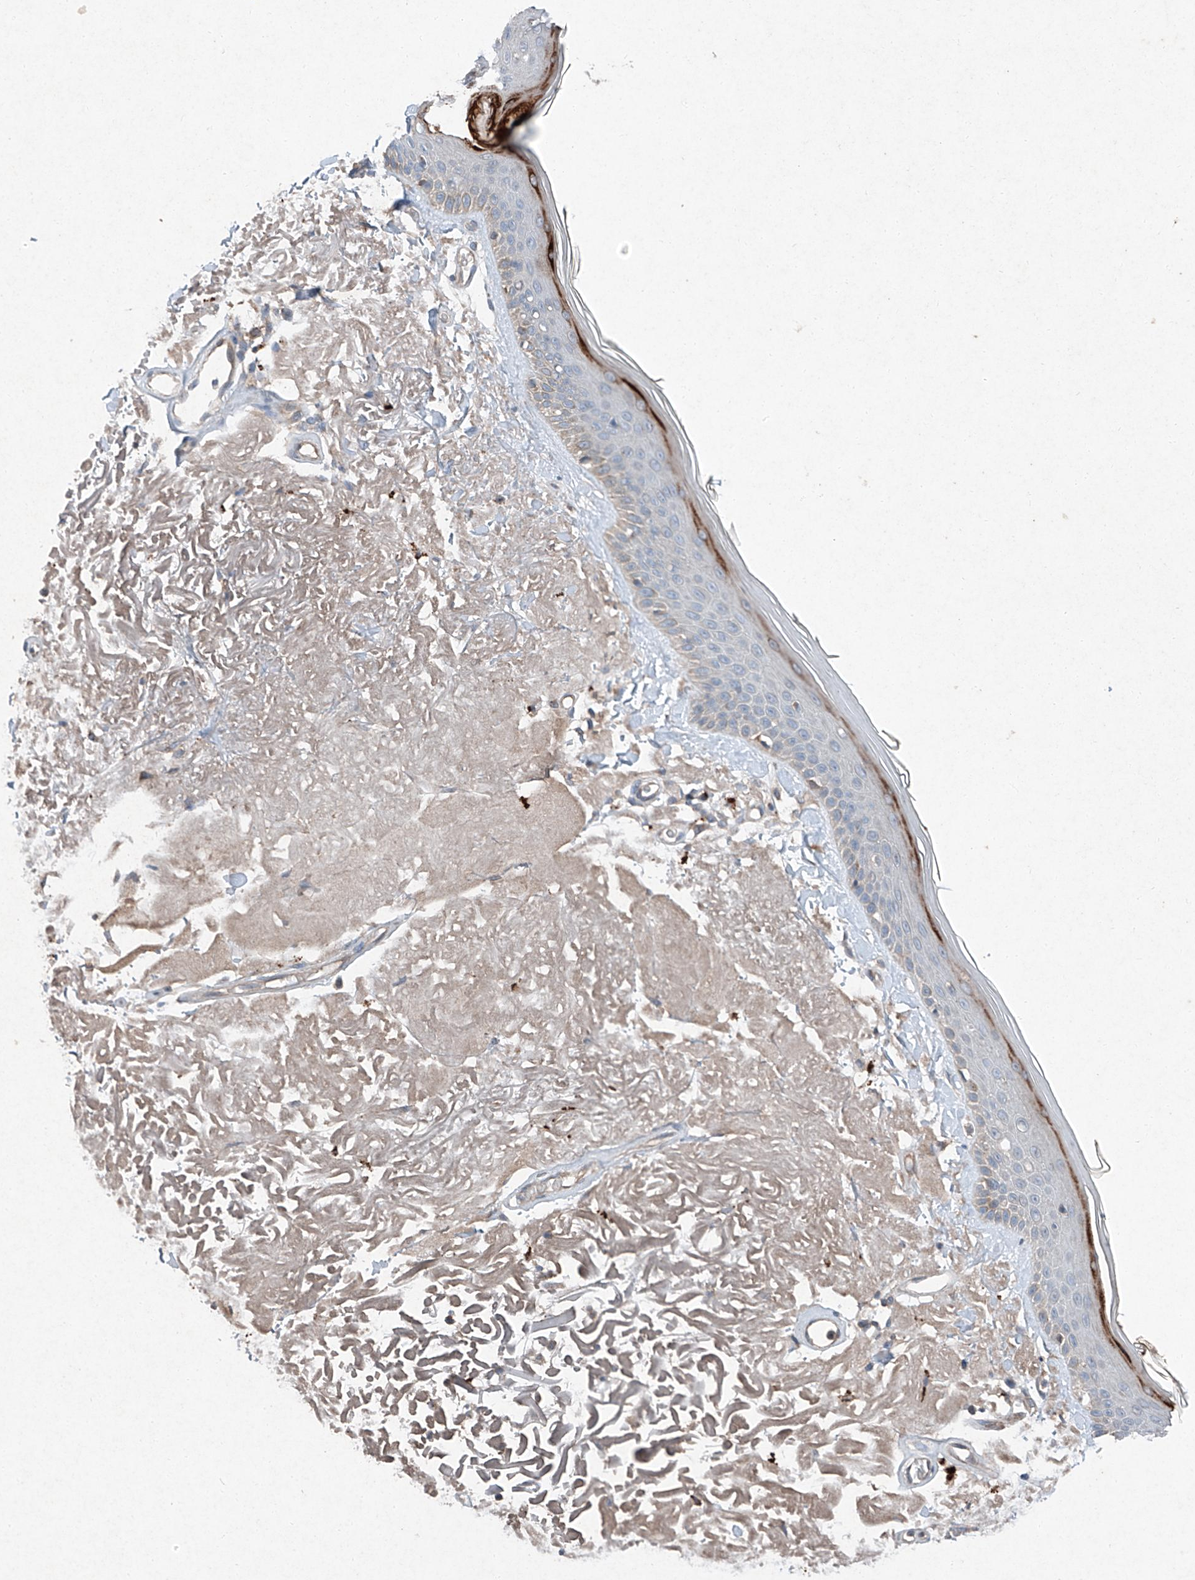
{"staining": {"intensity": "weak", "quantity": ">75%", "location": "cytoplasmic/membranous"}, "tissue": "skin", "cell_type": "Fibroblasts", "image_type": "normal", "snomed": [{"axis": "morphology", "description": "Normal tissue, NOS"}, {"axis": "topography", "description": "Skin"}, {"axis": "topography", "description": "Skeletal muscle"}], "caption": "This is an image of IHC staining of unremarkable skin, which shows weak expression in the cytoplasmic/membranous of fibroblasts.", "gene": "RUSC1", "patient": {"sex": "male", "age": 83}}